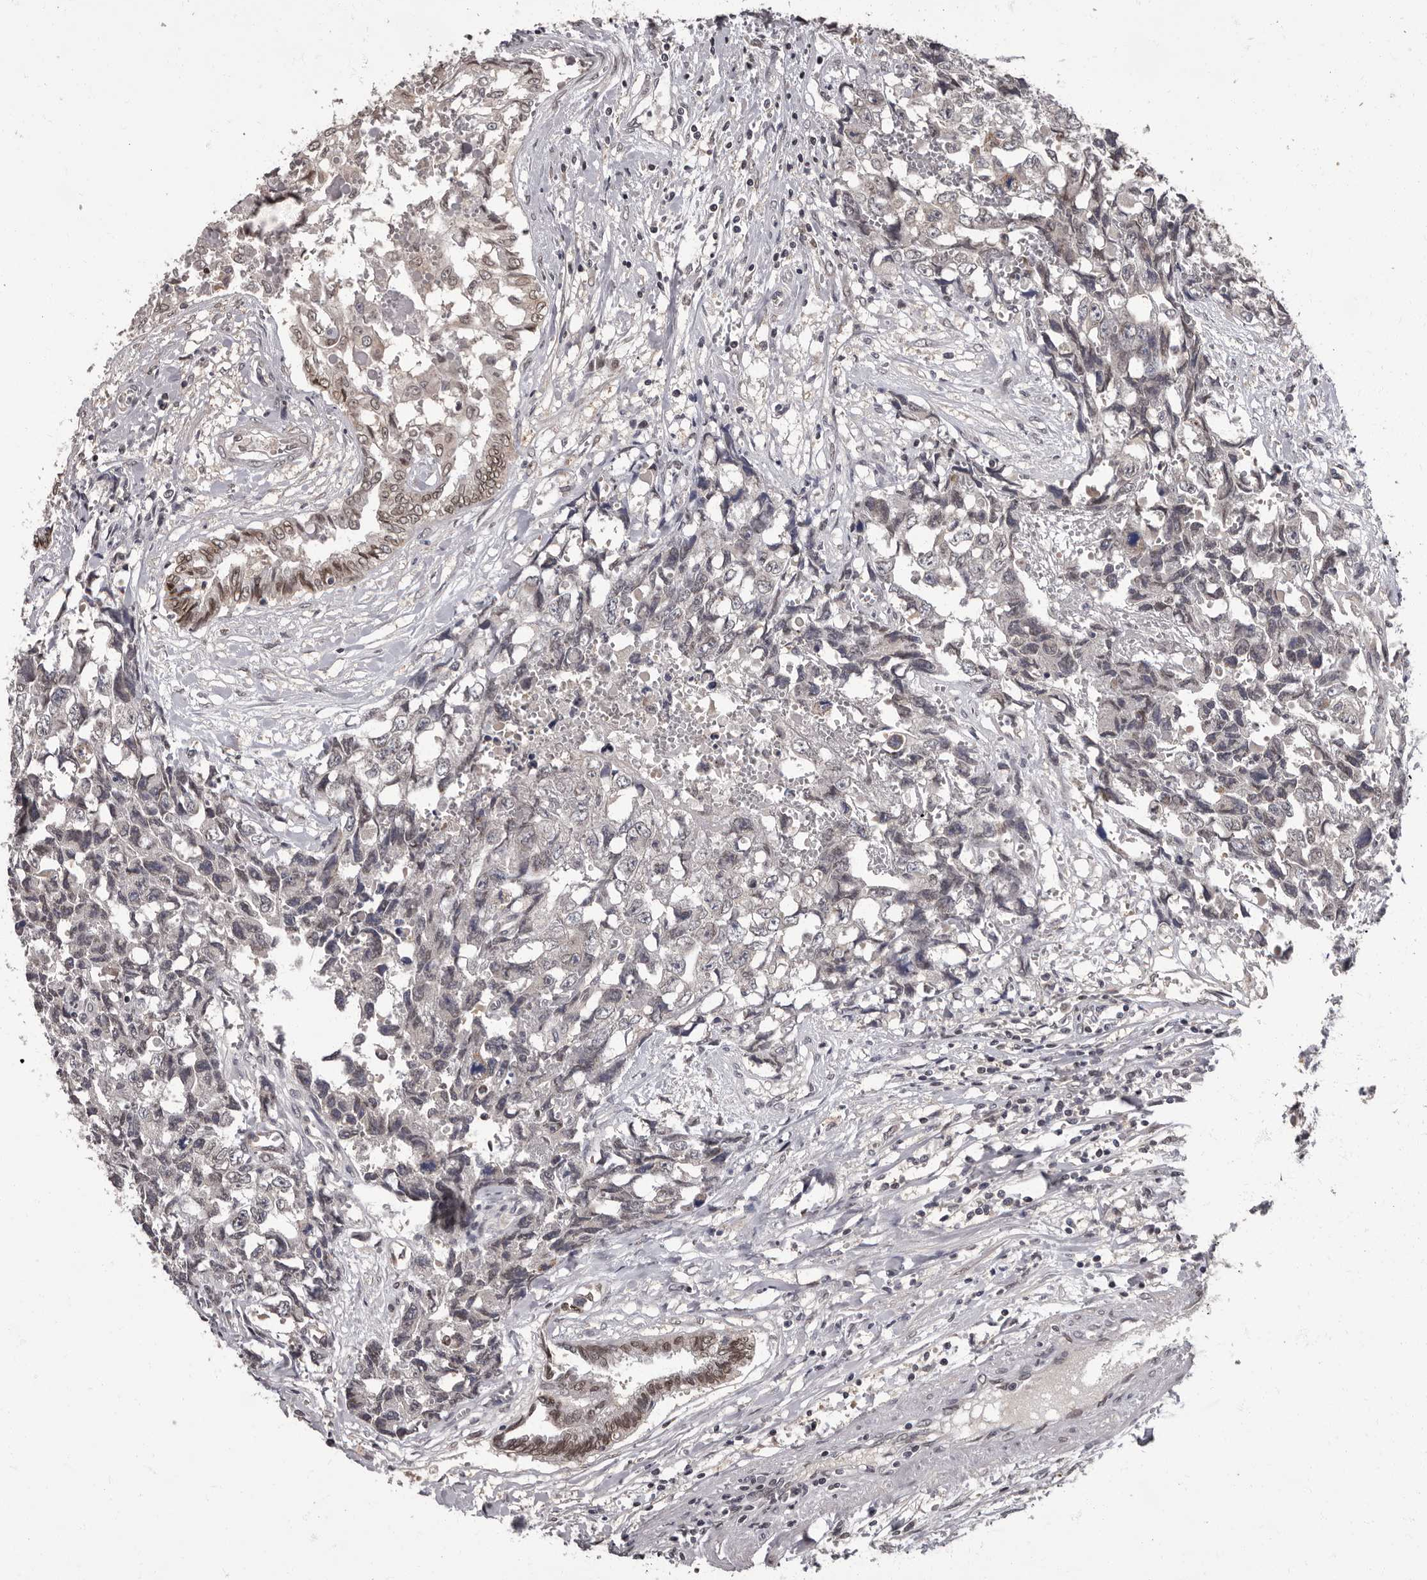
{"staining": {"intensity": "negative", "quantity": "none", "location": "none"}, "tissue": "testis cancer", "cell_type": "Tumor cells", "image_type": "cancer", "snomed": [{"axis": "morphology", "description": "Carcinoma, Embryonal, NOS"}, {"axis": "topography", "description": "Testis"}], "caption": "This is an IHC histopathology image of embryonal carcinoma (testis). There is no staining in tumor cells.", "gene": "C1orf50", "patient": {"sex": "male", "age": 31}}